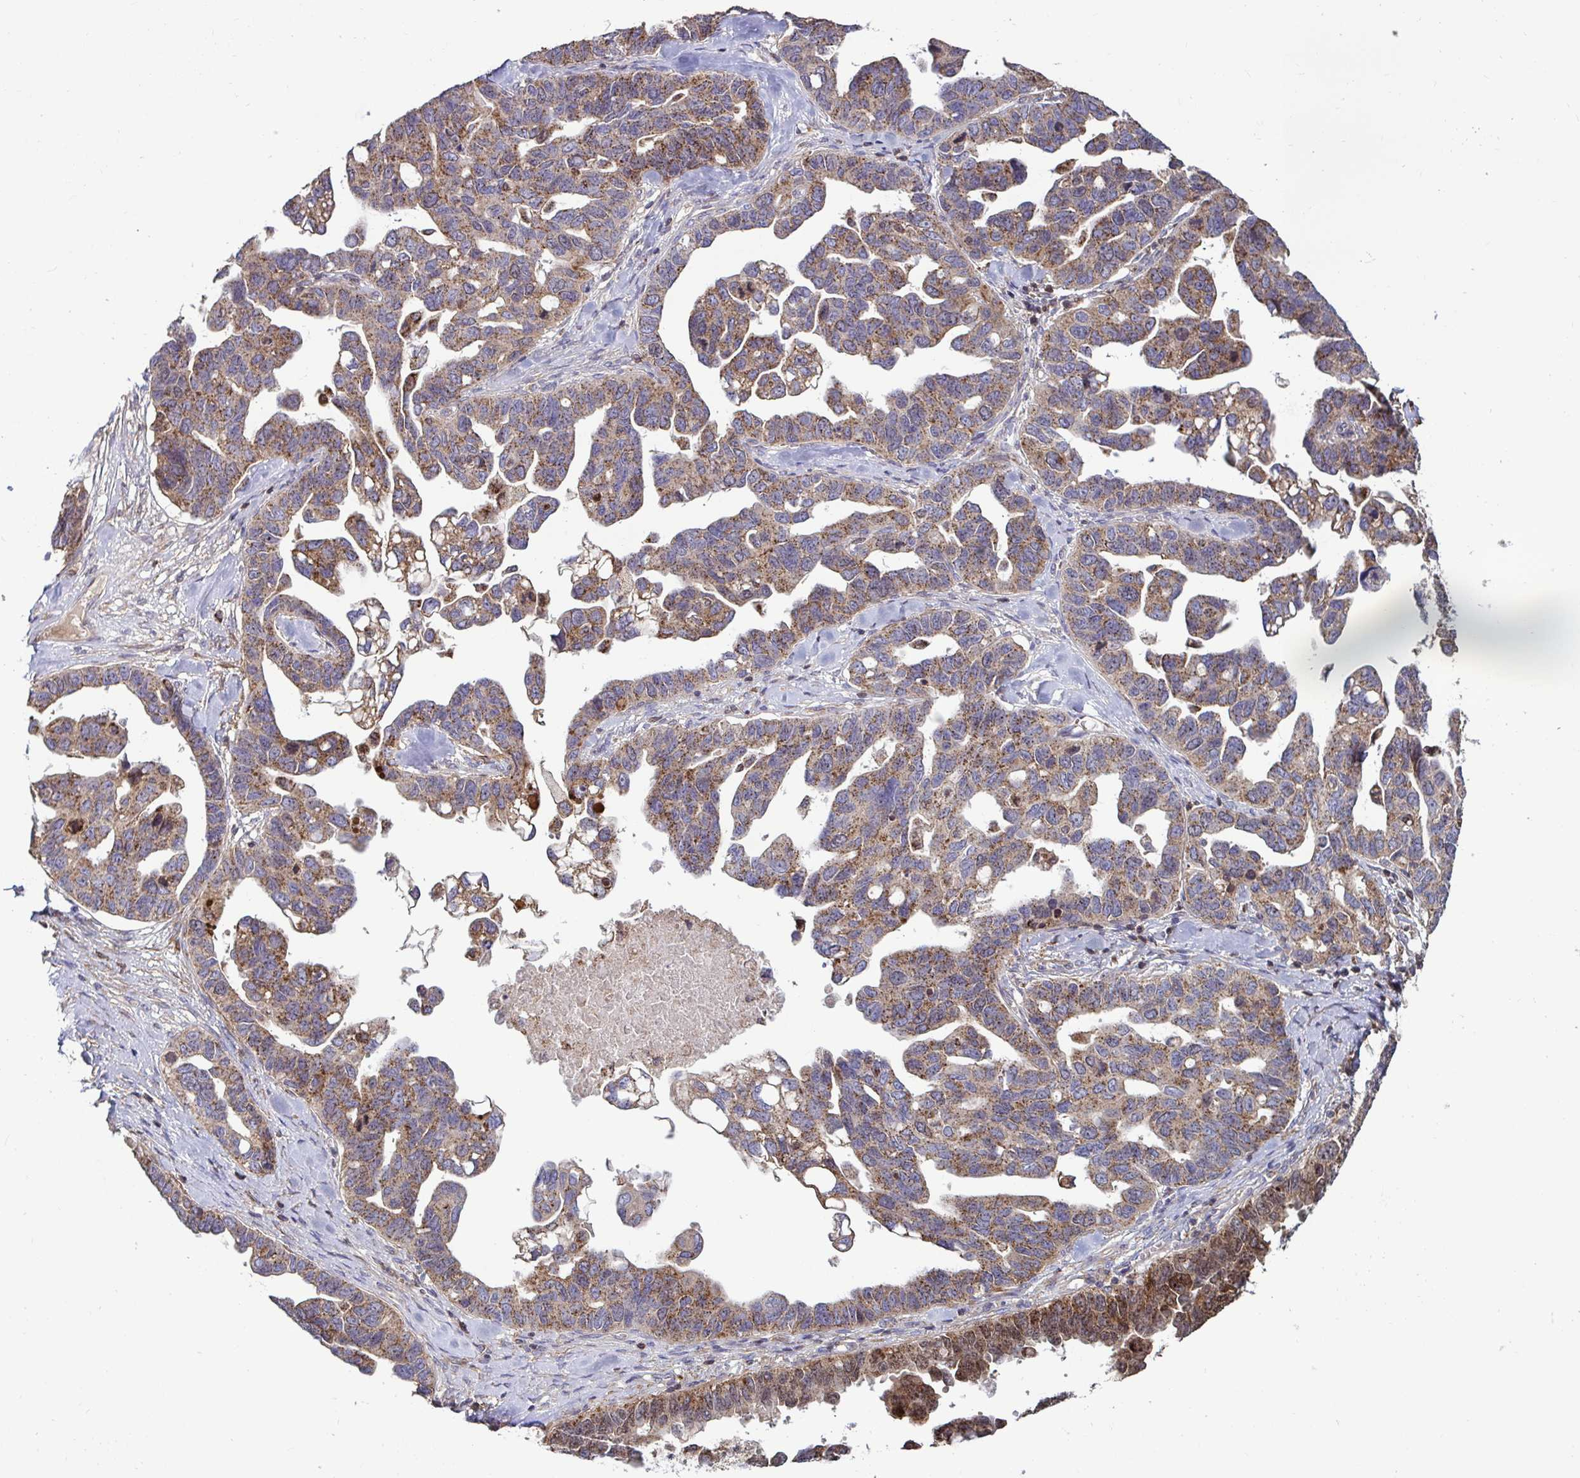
{"staining": {"intensity": "moderate", "quantity": ">75%", "location": "cytoplasmic/membranous"}, "tissue": "ovarian cancer", "cell_type": "Tumor cells", "image_type": "cancer", "snomed": [{"axis": "morphology", "description": "Cystadenocarcinoma, serous, NOS"}, {"axis": "topography", "description": "Ovary"}], "caption": "This micrograph exhibits IHC staining of ovarian serous cystadenocarcinoma, with medium moderate cytoplasmic/membranous positivity in approximately >75% of tumor cells.", "gene": "SPRY1", "patient": {"sex": "female", "age": 69}}